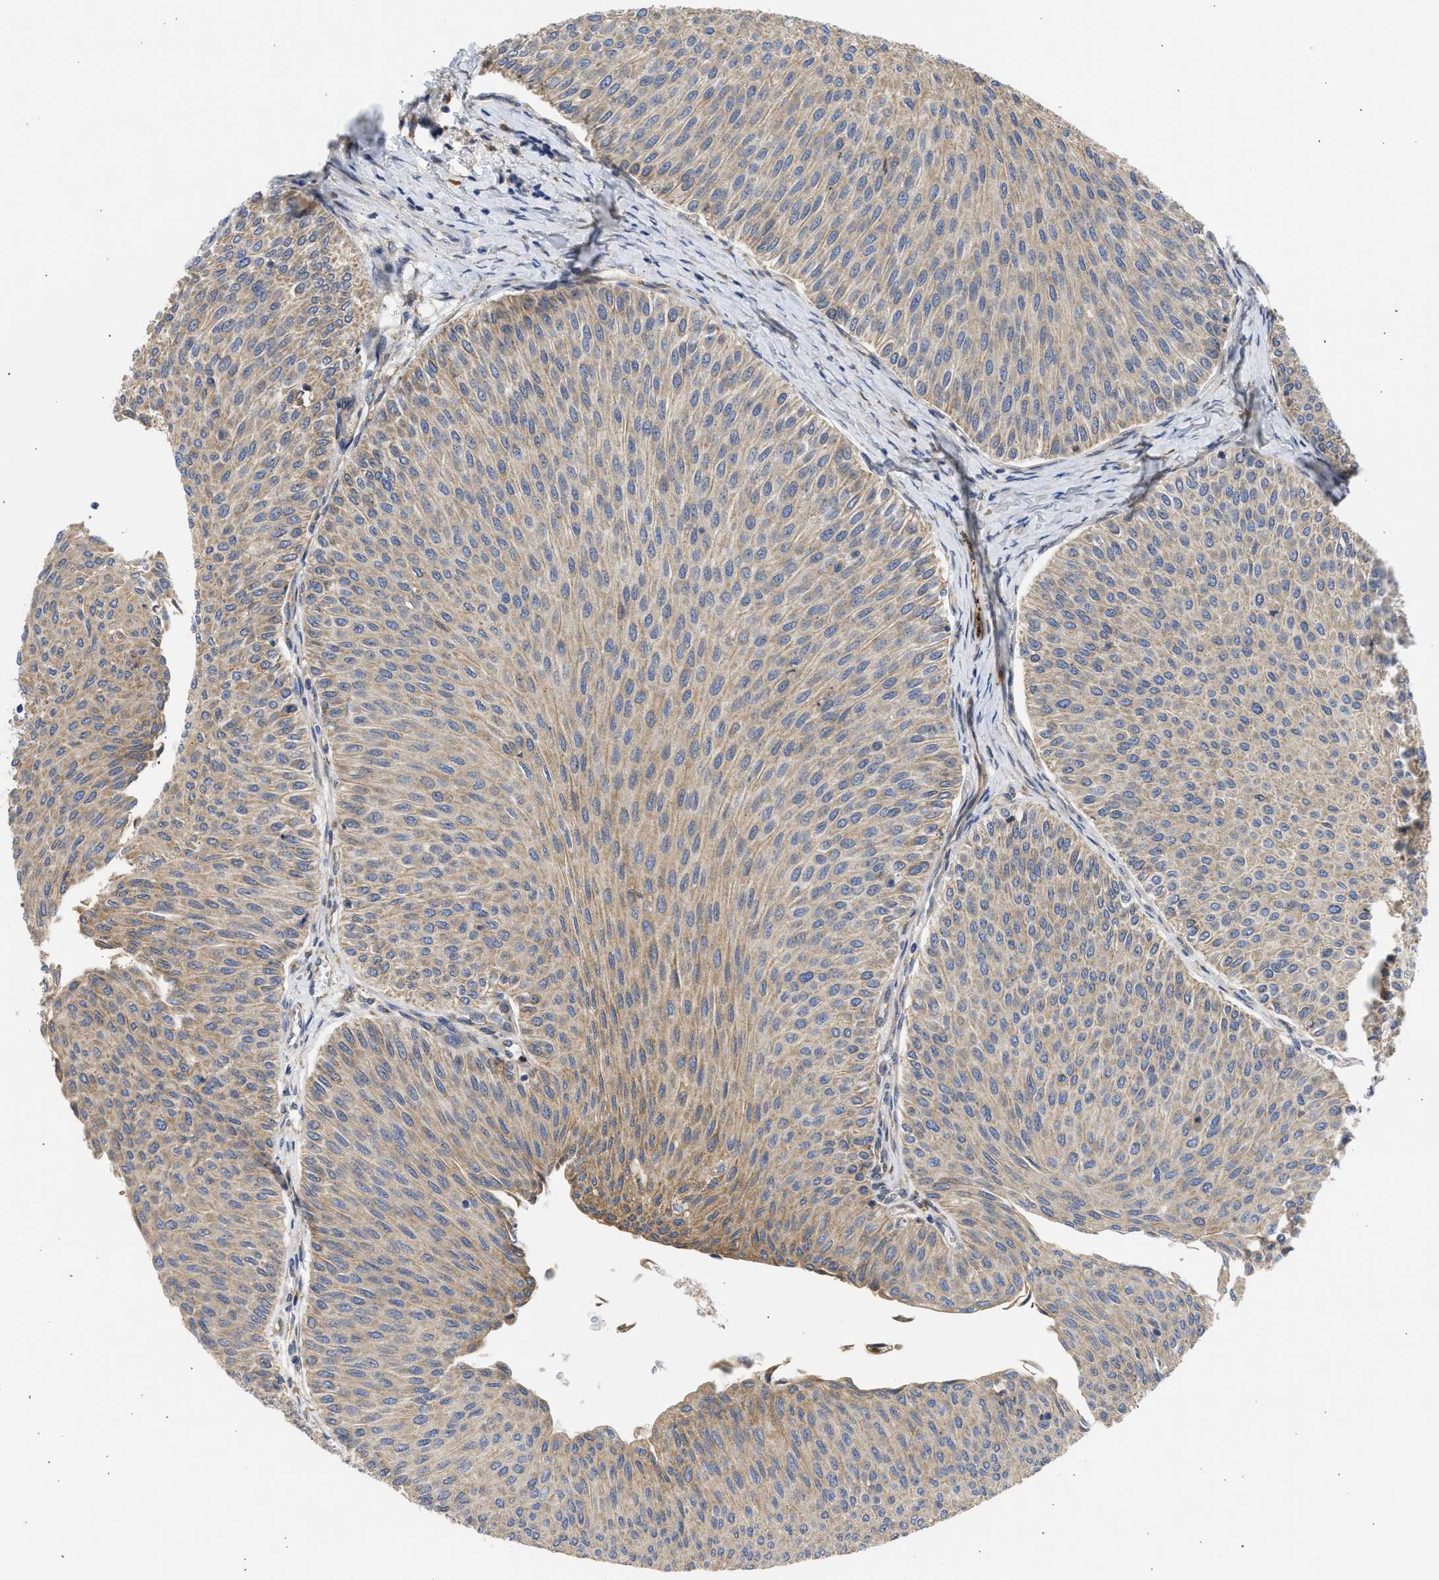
{"staining": {"intensity": "weak", "quantity": "25%-75%", "location": "cytoplasmic/membranous"}, "tissue": "urothelial cancer", "cell_type": "Tumor cells", "image_type": "cancer", "snomed": [{"axis": "morphology", "description": "Urothelial carcinoma, Low grade"}, {"axis": "topography", "description": "Urinary bladder"}], "caption": "Protein analysis of urothelial carcinoma (low-grade) tissue exhibits weak cytoplasmic/membranous positivity in about 25%-75% of tumor cells.", "gene": "TMED1", "patient": {"sex": "male", "age": 78}}